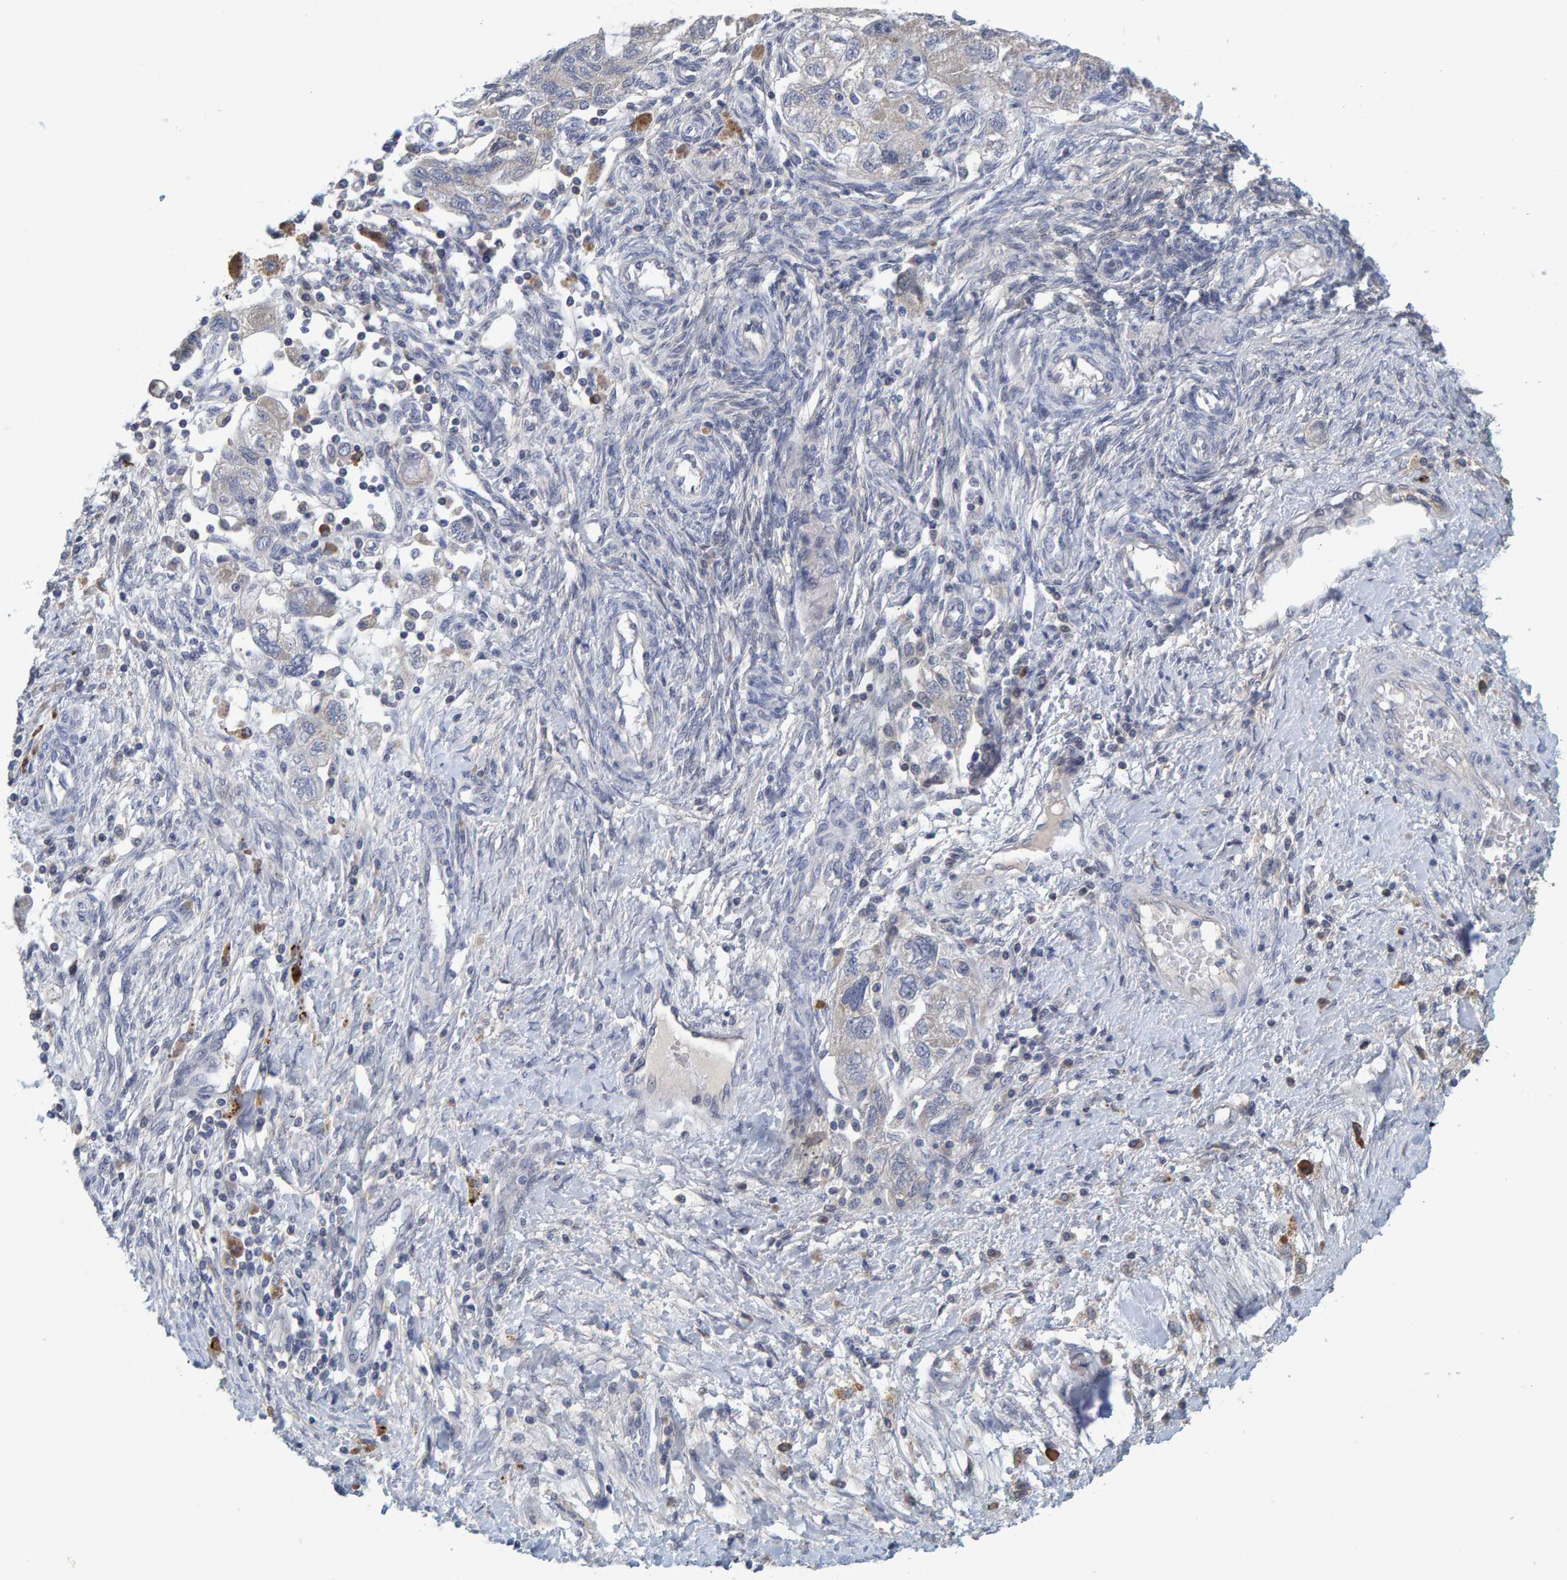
{"staining": {"intensity": "negative", "quantity": "none", "location": "none"}, "tissue": "ovarian cancer", "cell_type": "Tumor cells", "image_type": "cancer", "snomed": [{"axis": "morphology", "description": "Carcinoma, NOS"}, {"axis": "morphology", "description": "Cystadenocarcinoma, serous, NOS"}, {"axis": "topography", "description": "Ovary"}], "caption": "DAB (3,3'-diaminobenzidine) immunohistochemical staining of human ovarian carcinoma displays no significant positivity in tumor cells. The staining was performed using DAB (3,3'-diaminobenzidine) to visualize the protein expression in brown, while the nuclei were stained in blue with hematoxylin (Magnification: 20x).", "gene": "ZNF77", "patient": {"sex": "female", "age": 69}}